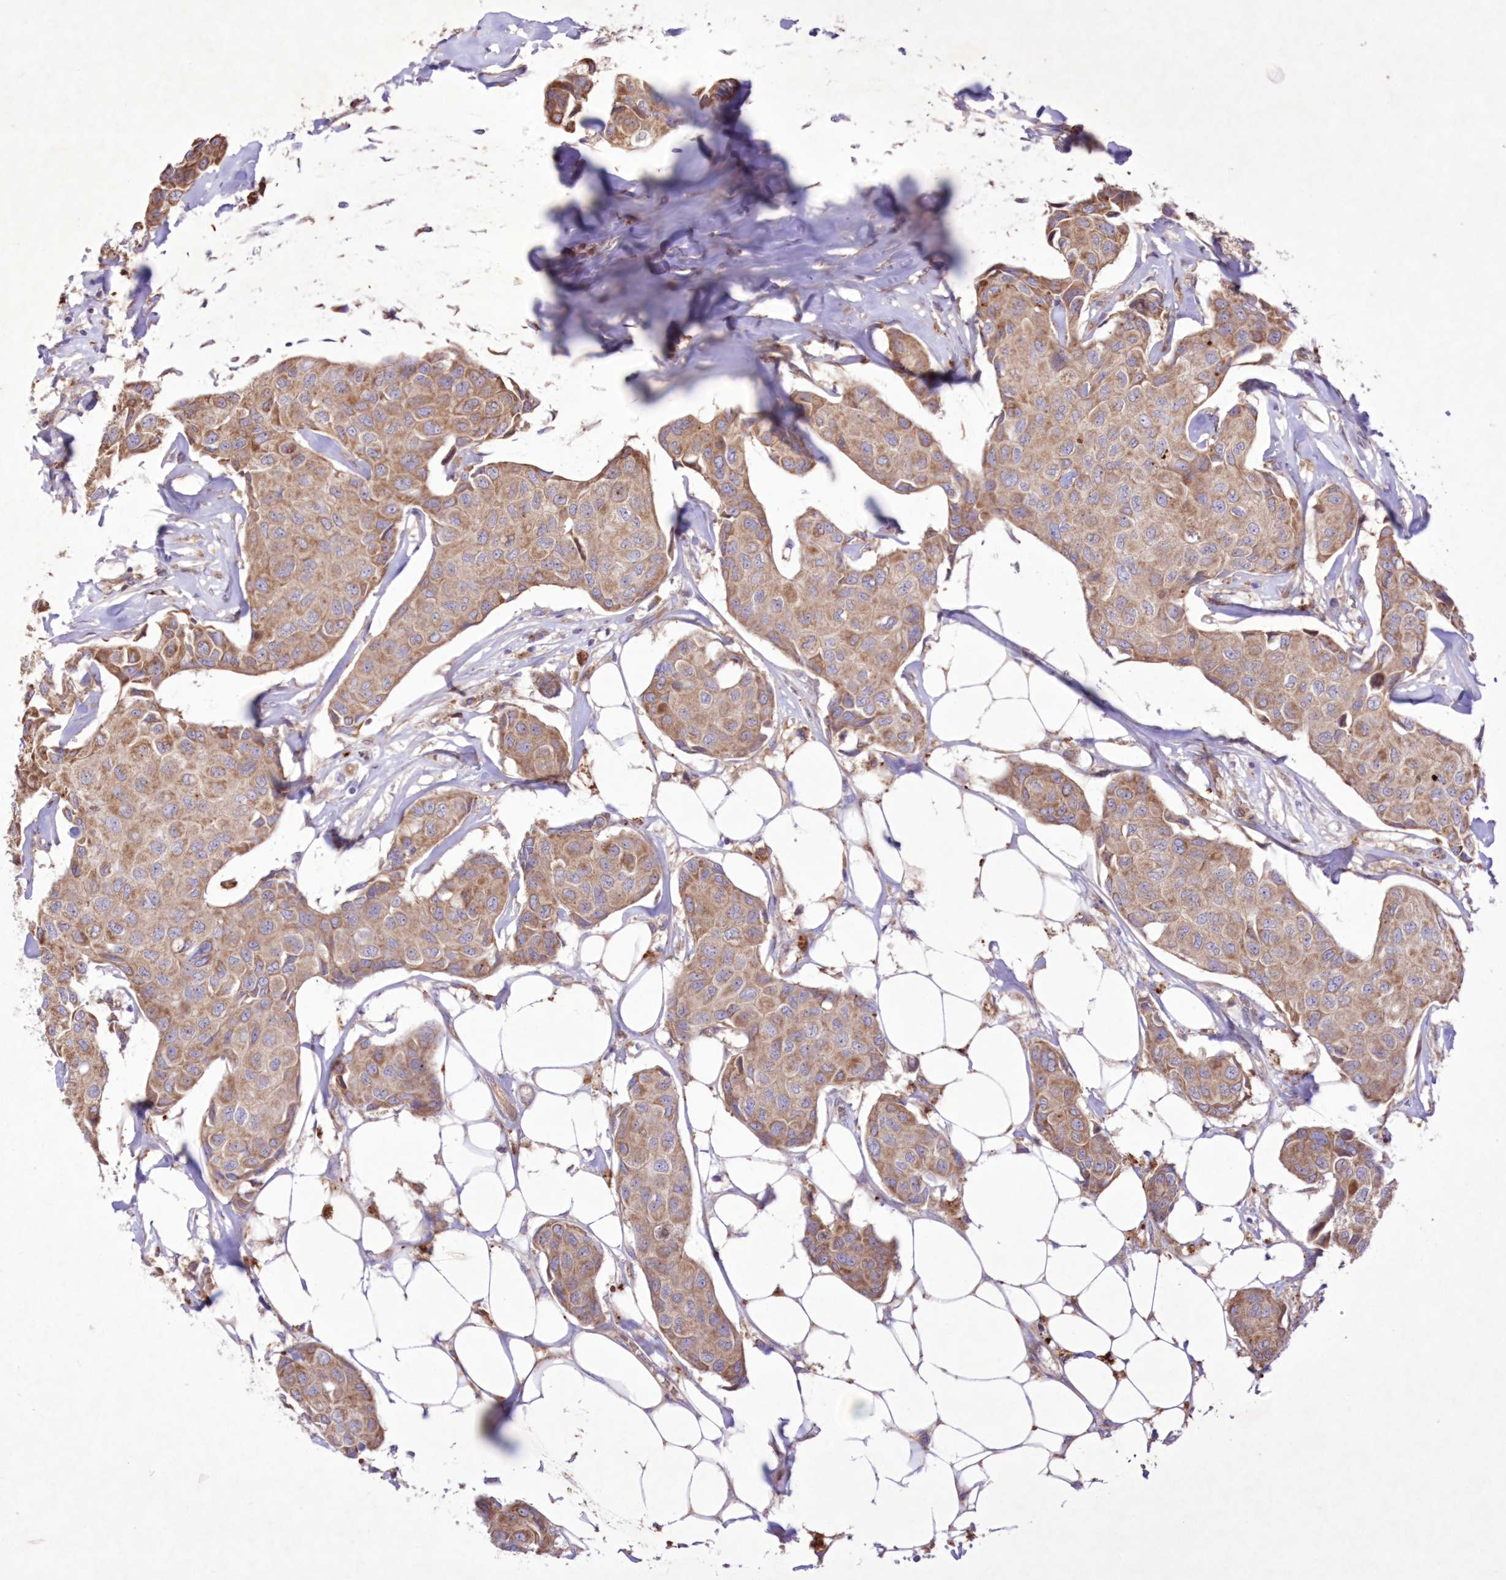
{"staining": {"intensity": "moderate", "quantity": ">75%", "location": "cytoplasmic/membranous"}, "tissue": "breast cancer", "cell_type": "Tumor cells", "image_type": "cancer", "snomed": [{"axis": "morphology", "description": "Duct carcinoma"}, {"axis": "topography", "description": "Breast"}], "caption": "An immunohistochemistry micrograph of tumor tissue is shown. Protein staining in brown highlights moderate cytoplasmic/membranous positivity in breast cancer (invasive ductal carcinoma) within tumor cells. The staining was performed using DAB to visualize the protein expression in brown, while the nuclei were stained in blue with hematoxylin (Magnification: 20x).", "gene": "FCHO2", "patient": {"sex": "female", "age": 80}}